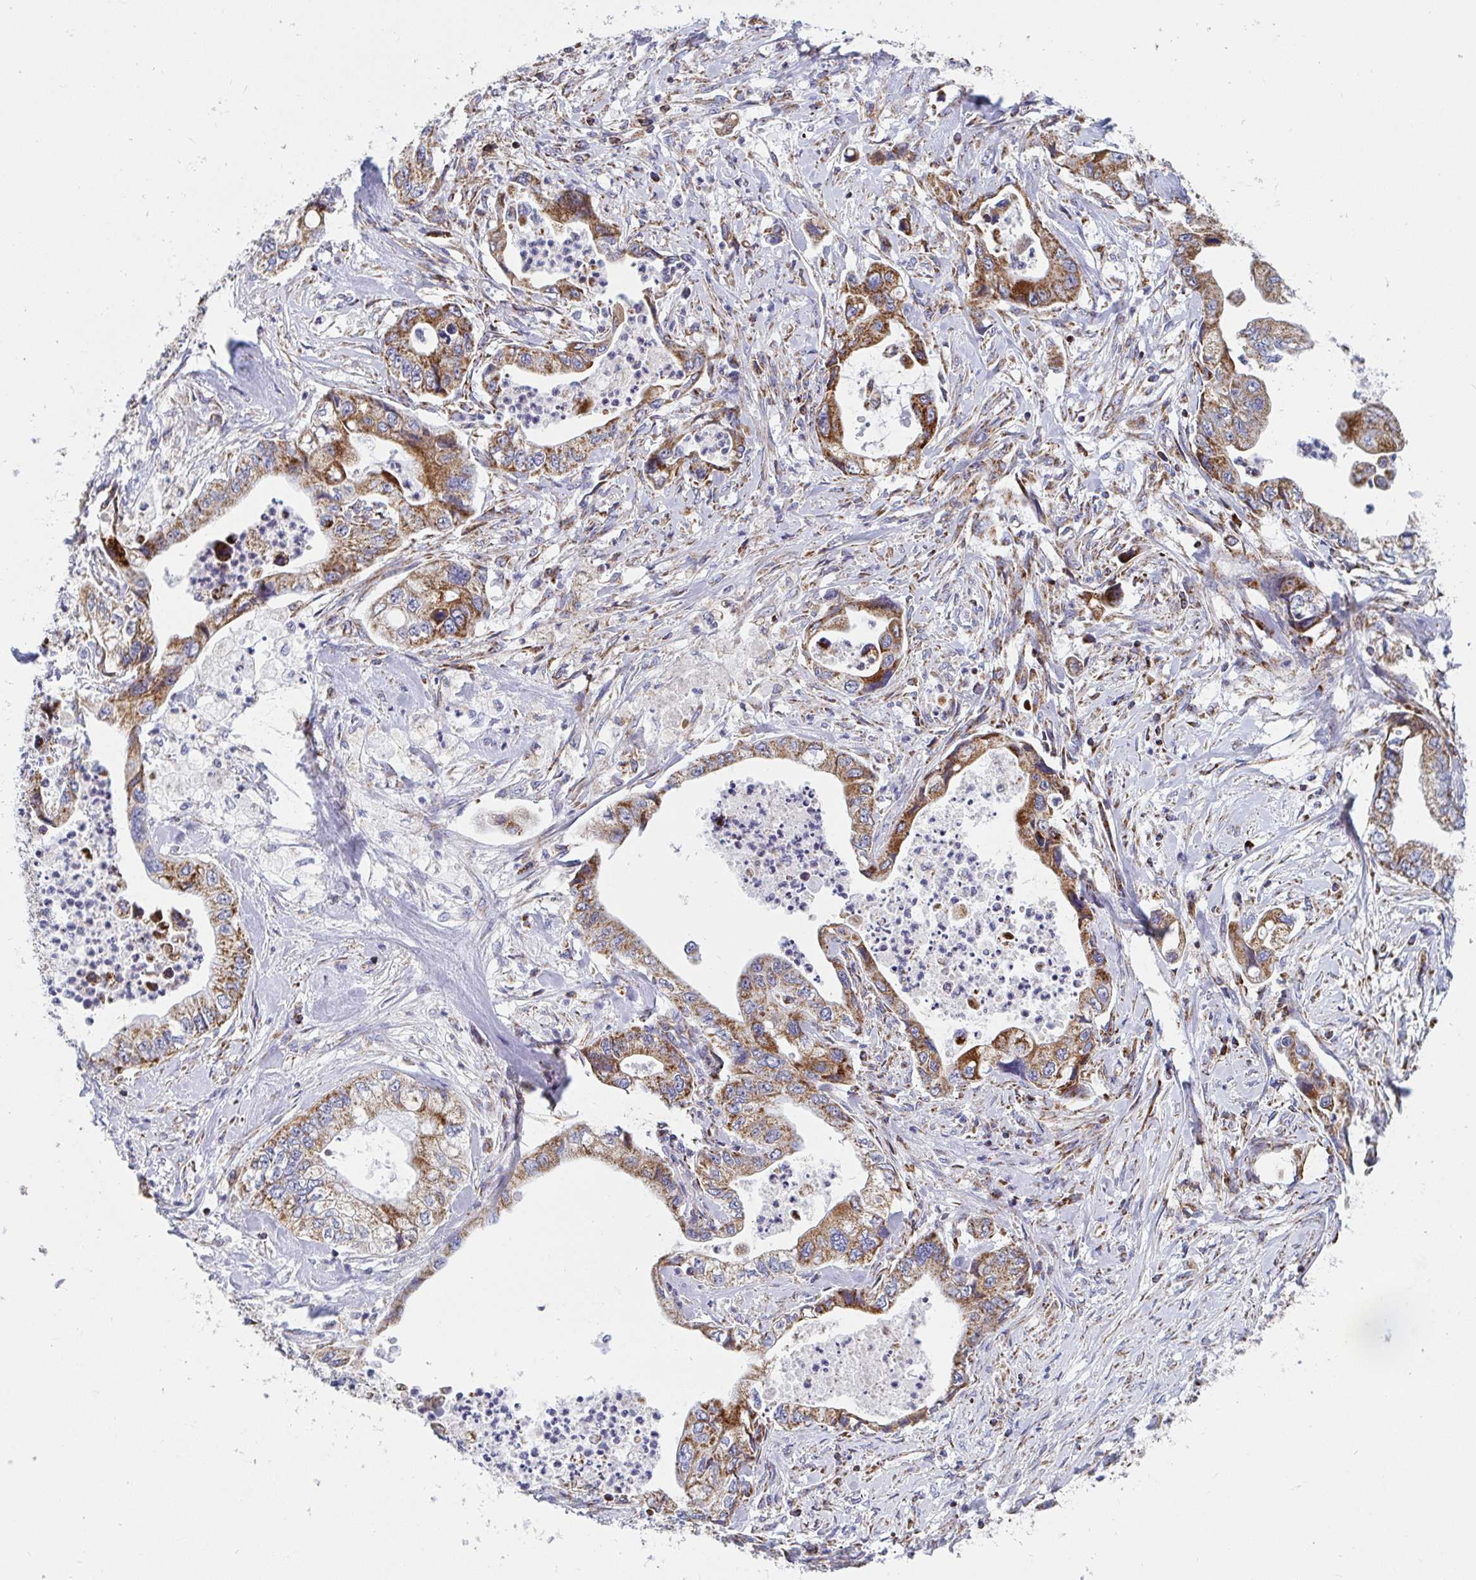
{"staining": {"intensity": "moderate", "quantity": ">75%", "location": "cytoplasmic/membranous"}, "tissue": "stomach cancer", "cell_type": "Tumor cells", "image_type": "cancer", "snomed": [{"axis": "morphology", "description": "Adenocarcinoma, NOS"}, {"axis": "topography", "description": "Pancreas"}, {"axis": "topography", "description": "Stomach, upper"}], "caption": "IHC of adenocarcinoma (stomach) demonstrates medium levels of moderate cytoplasmic/membranous positivity in about >75% of tumor cells.", "gene": "ATP5MJ", "patient": {"sex": "male", "age": 77}}